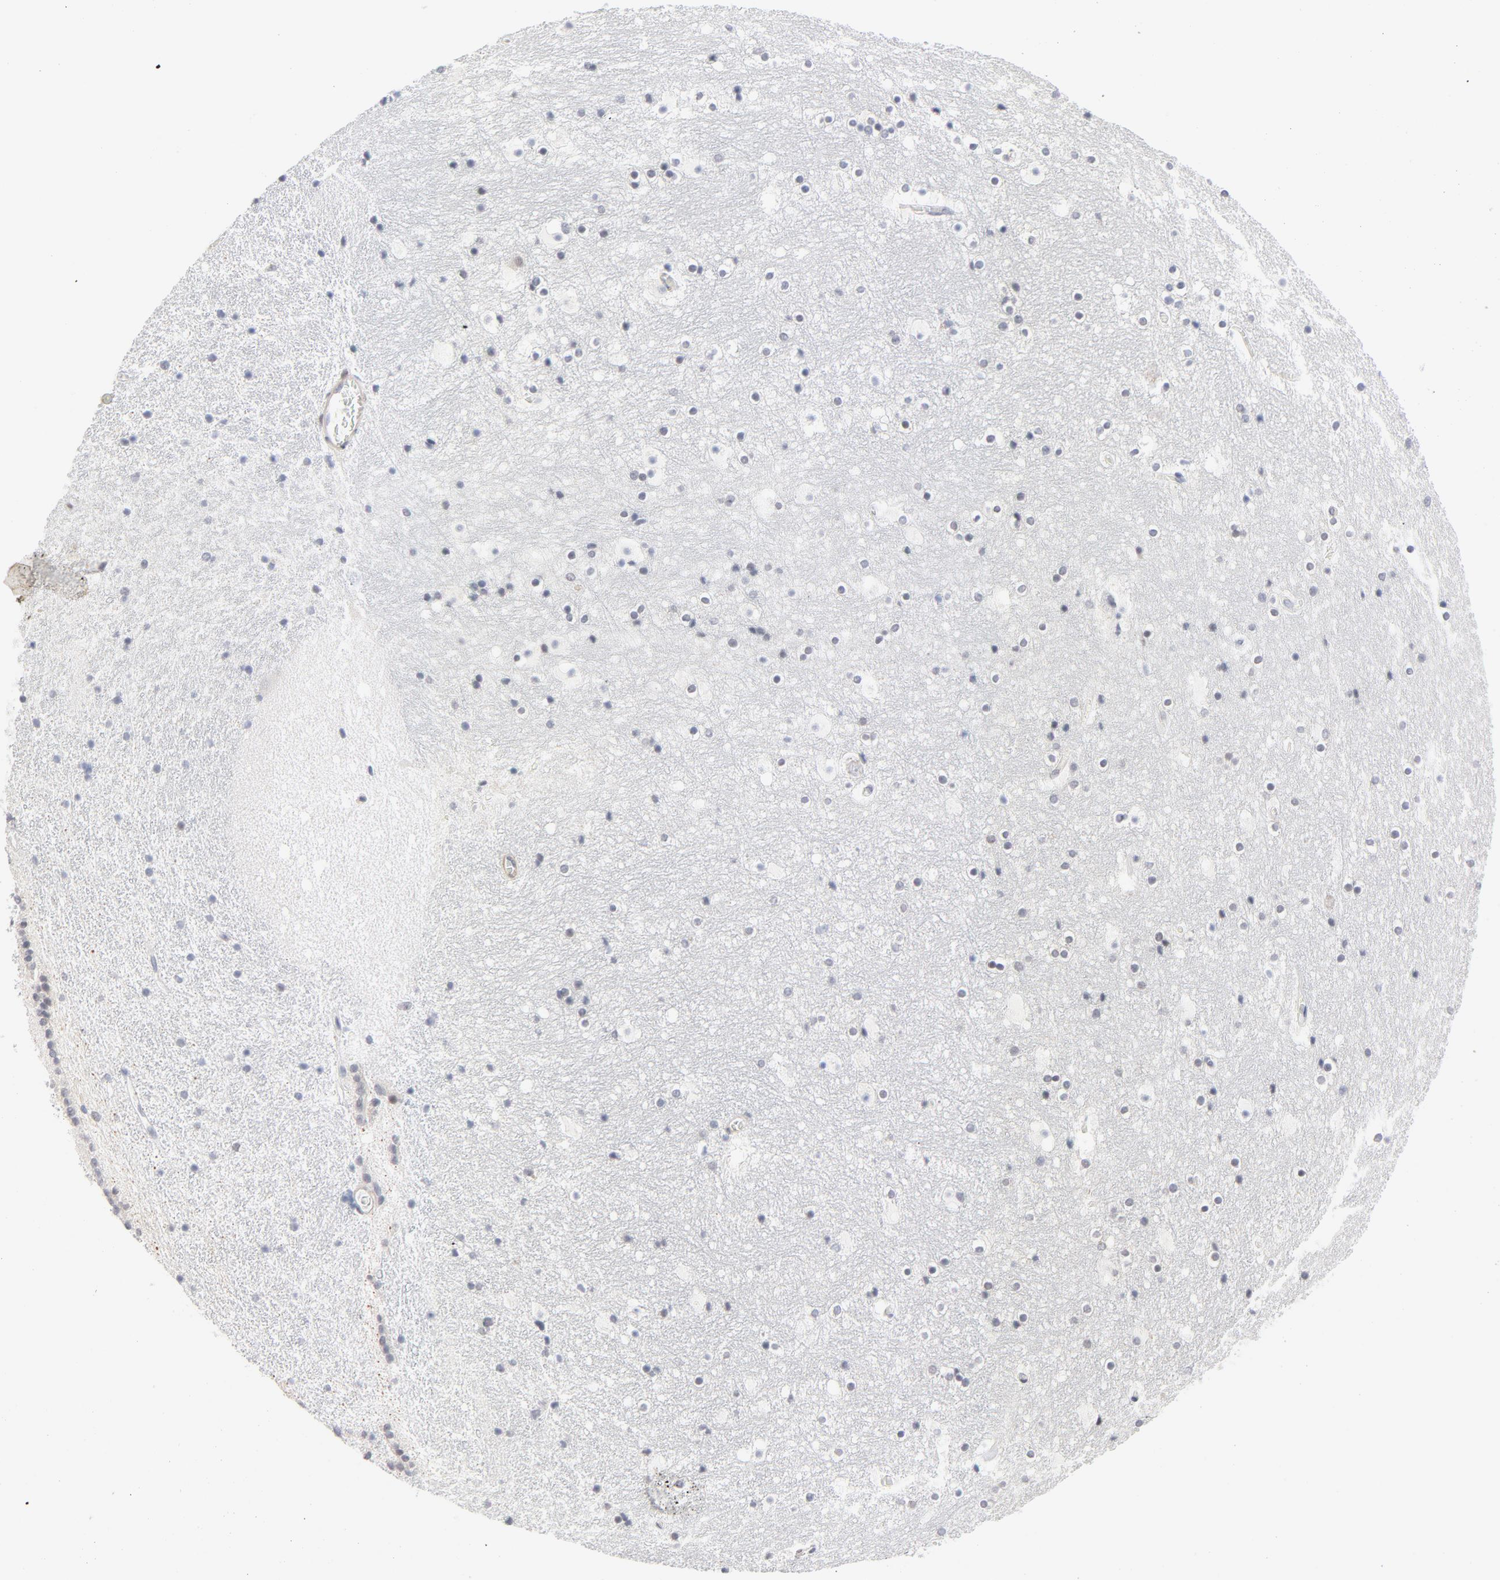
{"staining": {"intensity": "negative", "quantity": "none", "location": "none"}, "tissue": "hippocampus", "cell_type": "Glial cells", "image_type": "normal", "snomed": [{"axis": "morphology", "description": "Normal tissue, NOS"}, {"axis": "topography", "description": "Hippocampus"}], "caption": "Protein analysis of benign hippocampus exhibits no significant expression in glial cells. (DAB immunohistochemistry visualized using brightfield microscopy, high magnification).", "gene": "NFIC", "patient": {"sex": "male", "age": 45}}